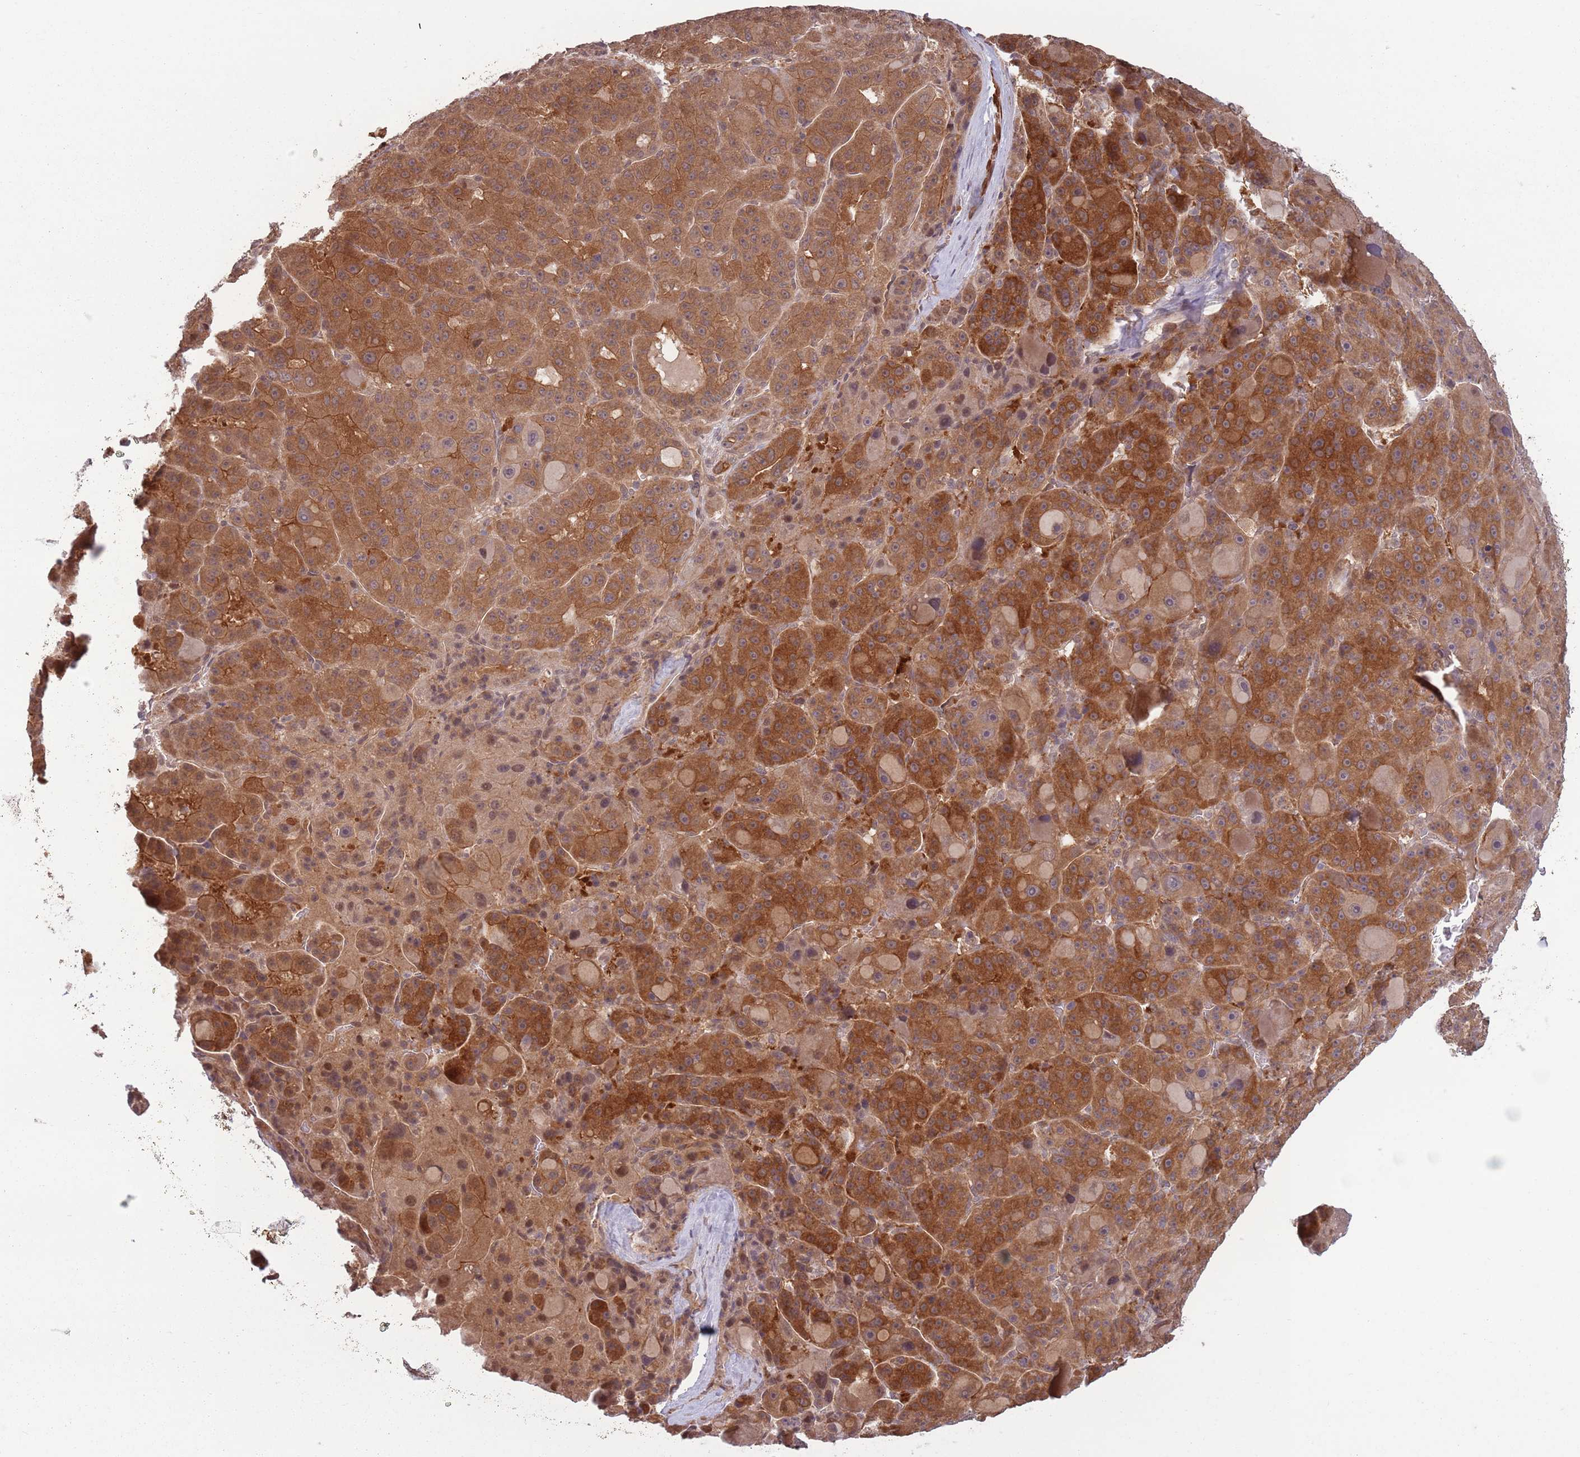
{"staining": {"intensity": "strong", "quantity": ">75%", "location": "cytoplasmic/membranous,nuclear"}, "tissue": "liver cancer", "cell_type": "Tumor cells", "image_type": "cancer", "snomed": [{"axis": "morphology", "description": "Carcinoma, Hepatocellular, NOS"}, {"axis": "topography", "description": "Liver"}], "caption": "About >75% of tumor cells in liver cancer display strong cytoplasmic/membranous and nuclear protein staining as visualized by brown immunohistochemical staining.", "gene": "CCDC154", "patient": {"sex": "male", "age": 76}}